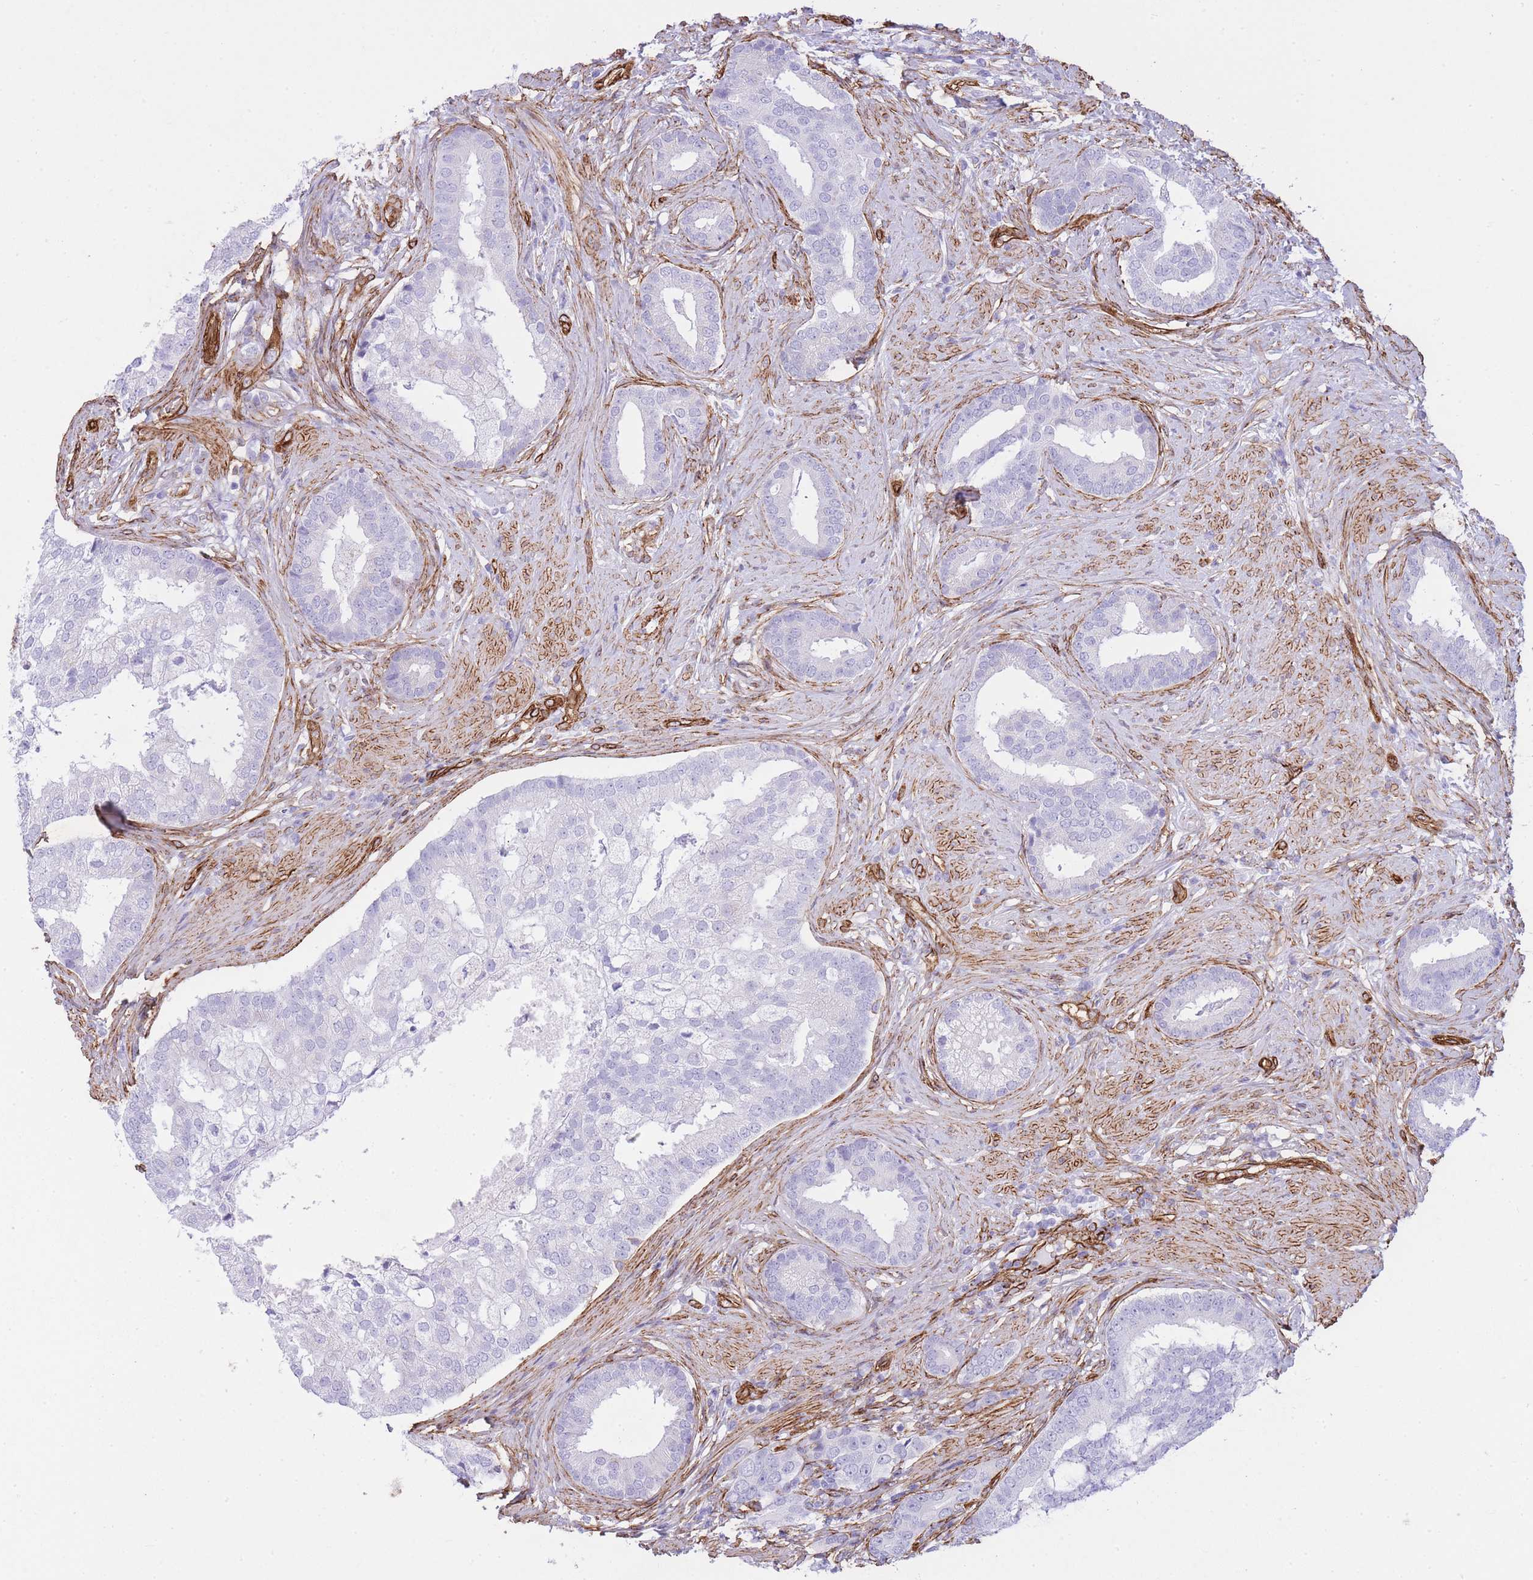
{"staining": {"intensity": "negative", "quantity": "none", "location": "none"}, "tissue": "prostate cancer", "cell_type": "Tumor cells", "image_type": "cancer", "snomed": [{"axis": "morphology", "description": "Adenocarcinoma, High grade"}, {"axis": "topography", "description": "Prostate"}], "caption": "This photomicrograph is of high-grade adenocarcinoma (prostate) stained with immunohistochemistry (IHC) to label a protein in brown with the nuclei are counter-stained blue. There is no positivity in tumor cells. Brightfield microscopy of immunohistochemistry stained with DAB (brown) and hematoxylin (blue), captured at high magnification.", "gene": "CAVIN1", "patient": {"sex": "male", "age": 55}}